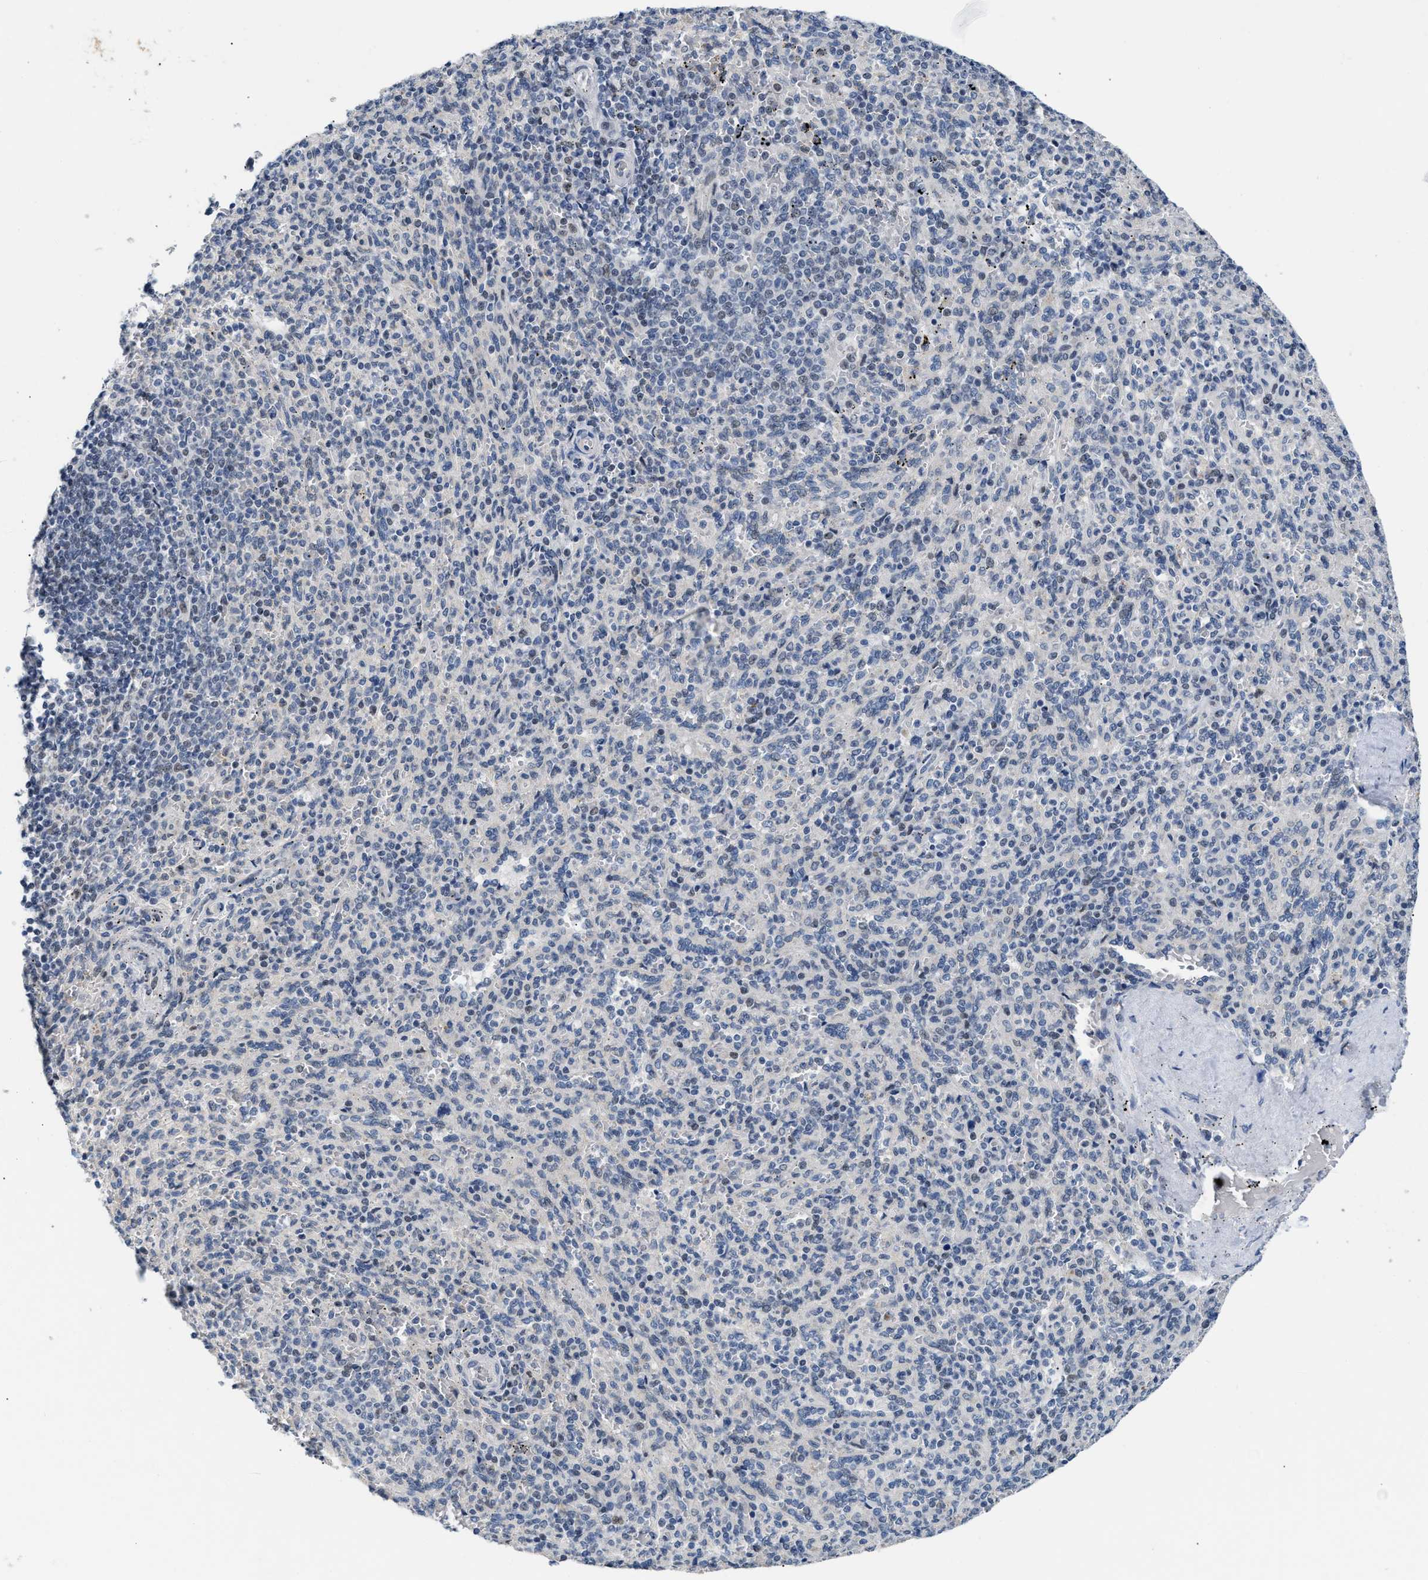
{"staining": {"intensity": "negative", "quantity": "none", "location": "none"}, "tissue": "spleen", "cell_type": "Cells in red pulp", "image_type": "normal", "snomed": [{"axis": "morphology", "description": "Normal tissue, NOS"}, {"axis": "topography", "description": "Spleen"}], "caption": "Immunohistochemical staining of normal spleen exhibits no significant positivity in cells in red pulp.", "gene": "TXNRD3", "patient": {"sex": "male", "age": 36}}